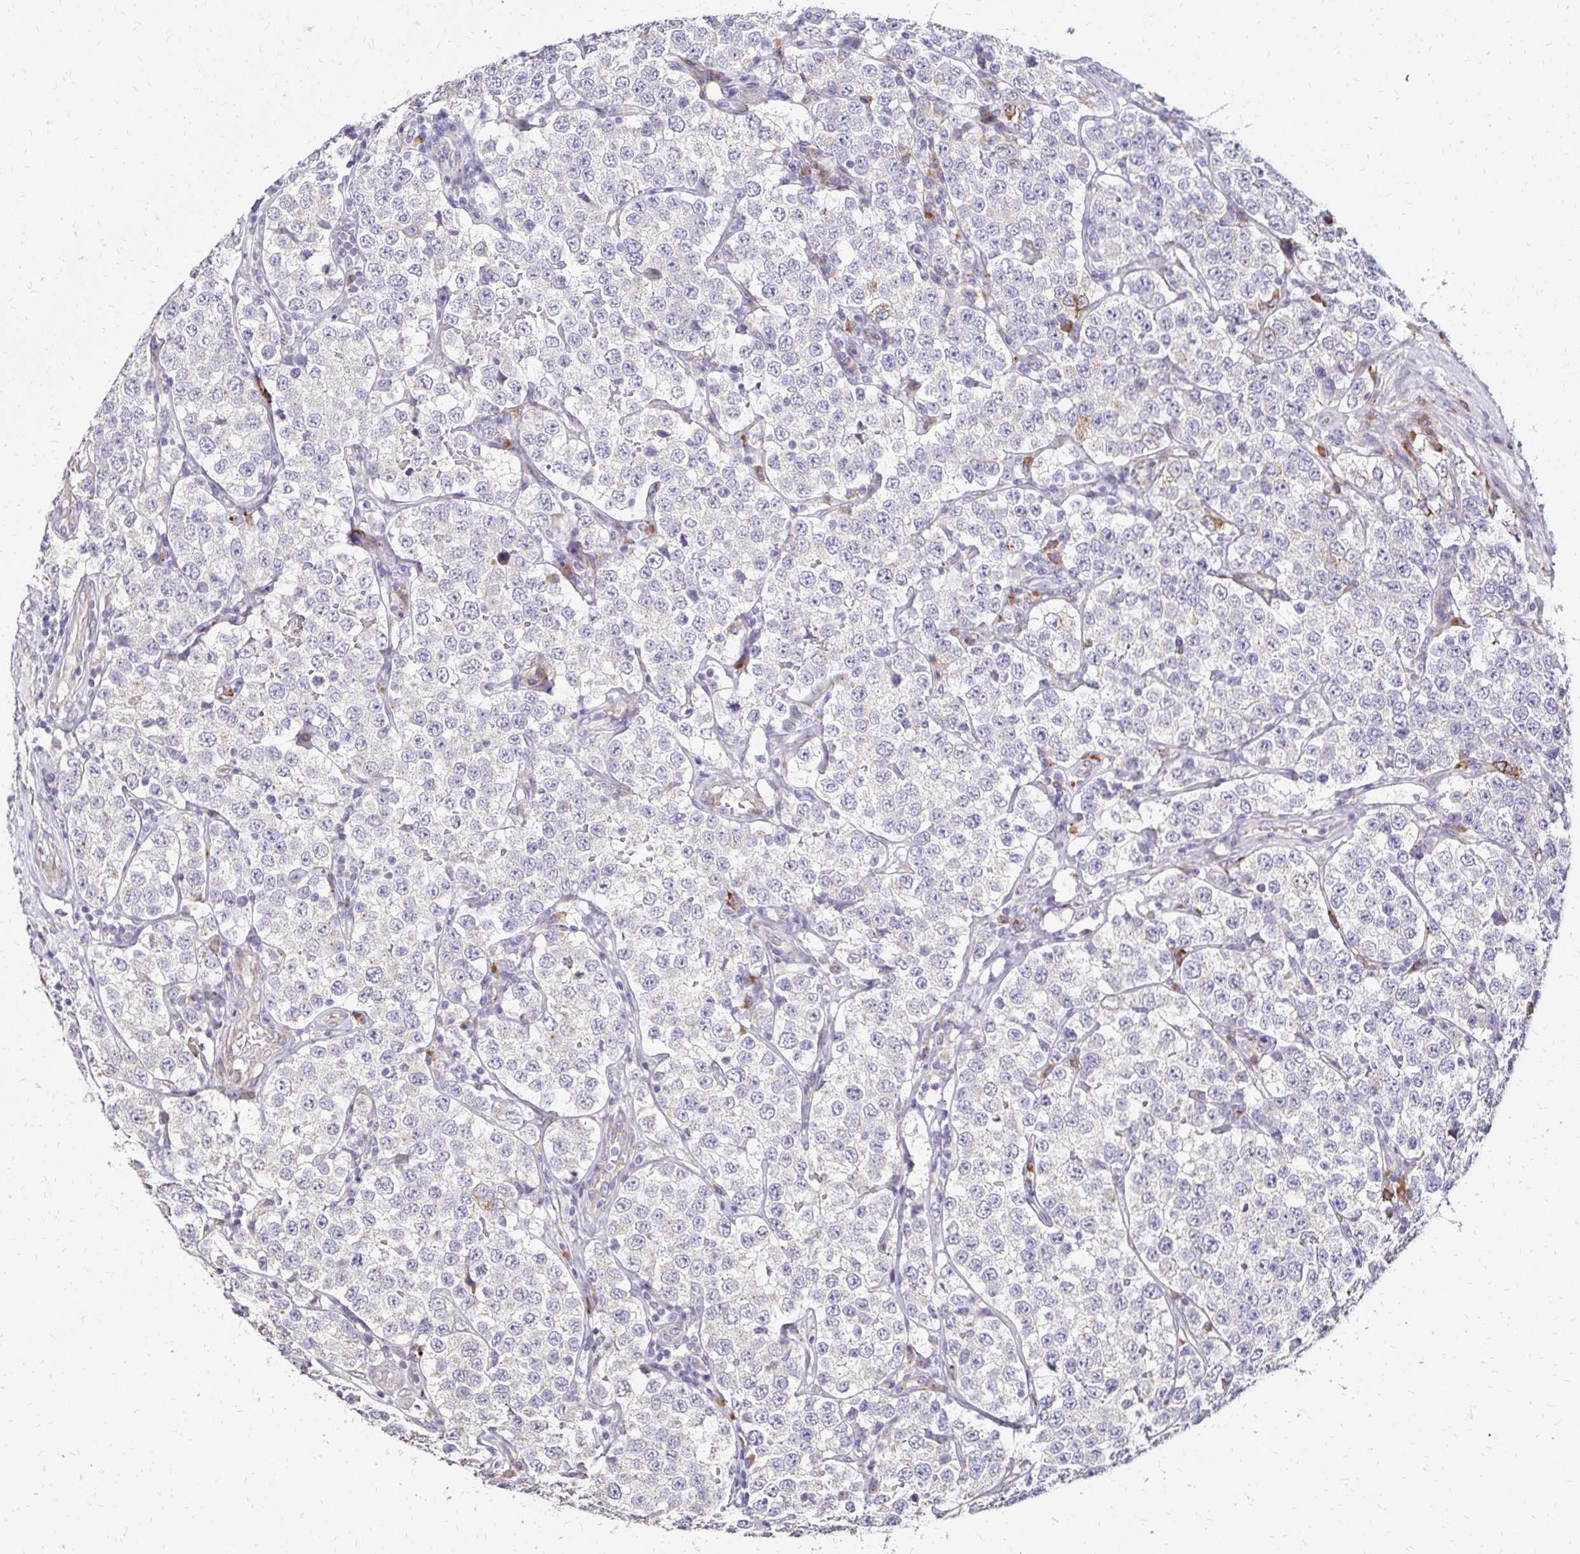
{"staining": {"intensity": "negative", "quantity": "none", "location": "none"}, "tissue": "testis cancer", "cell_type": "Tumor cells", "image_type": "cancer", "snomed": [{"axis": "morphology", "description": "Seminoma, NOS"}, {"axis": "topography", "description": "Testis"}], "caption": "Human seminoma (testis) stained for a protein using IHC shows no positivity in tumor cells.", "gene": "PRIMA1", "patient": {"sex": "male", "age": 34}}